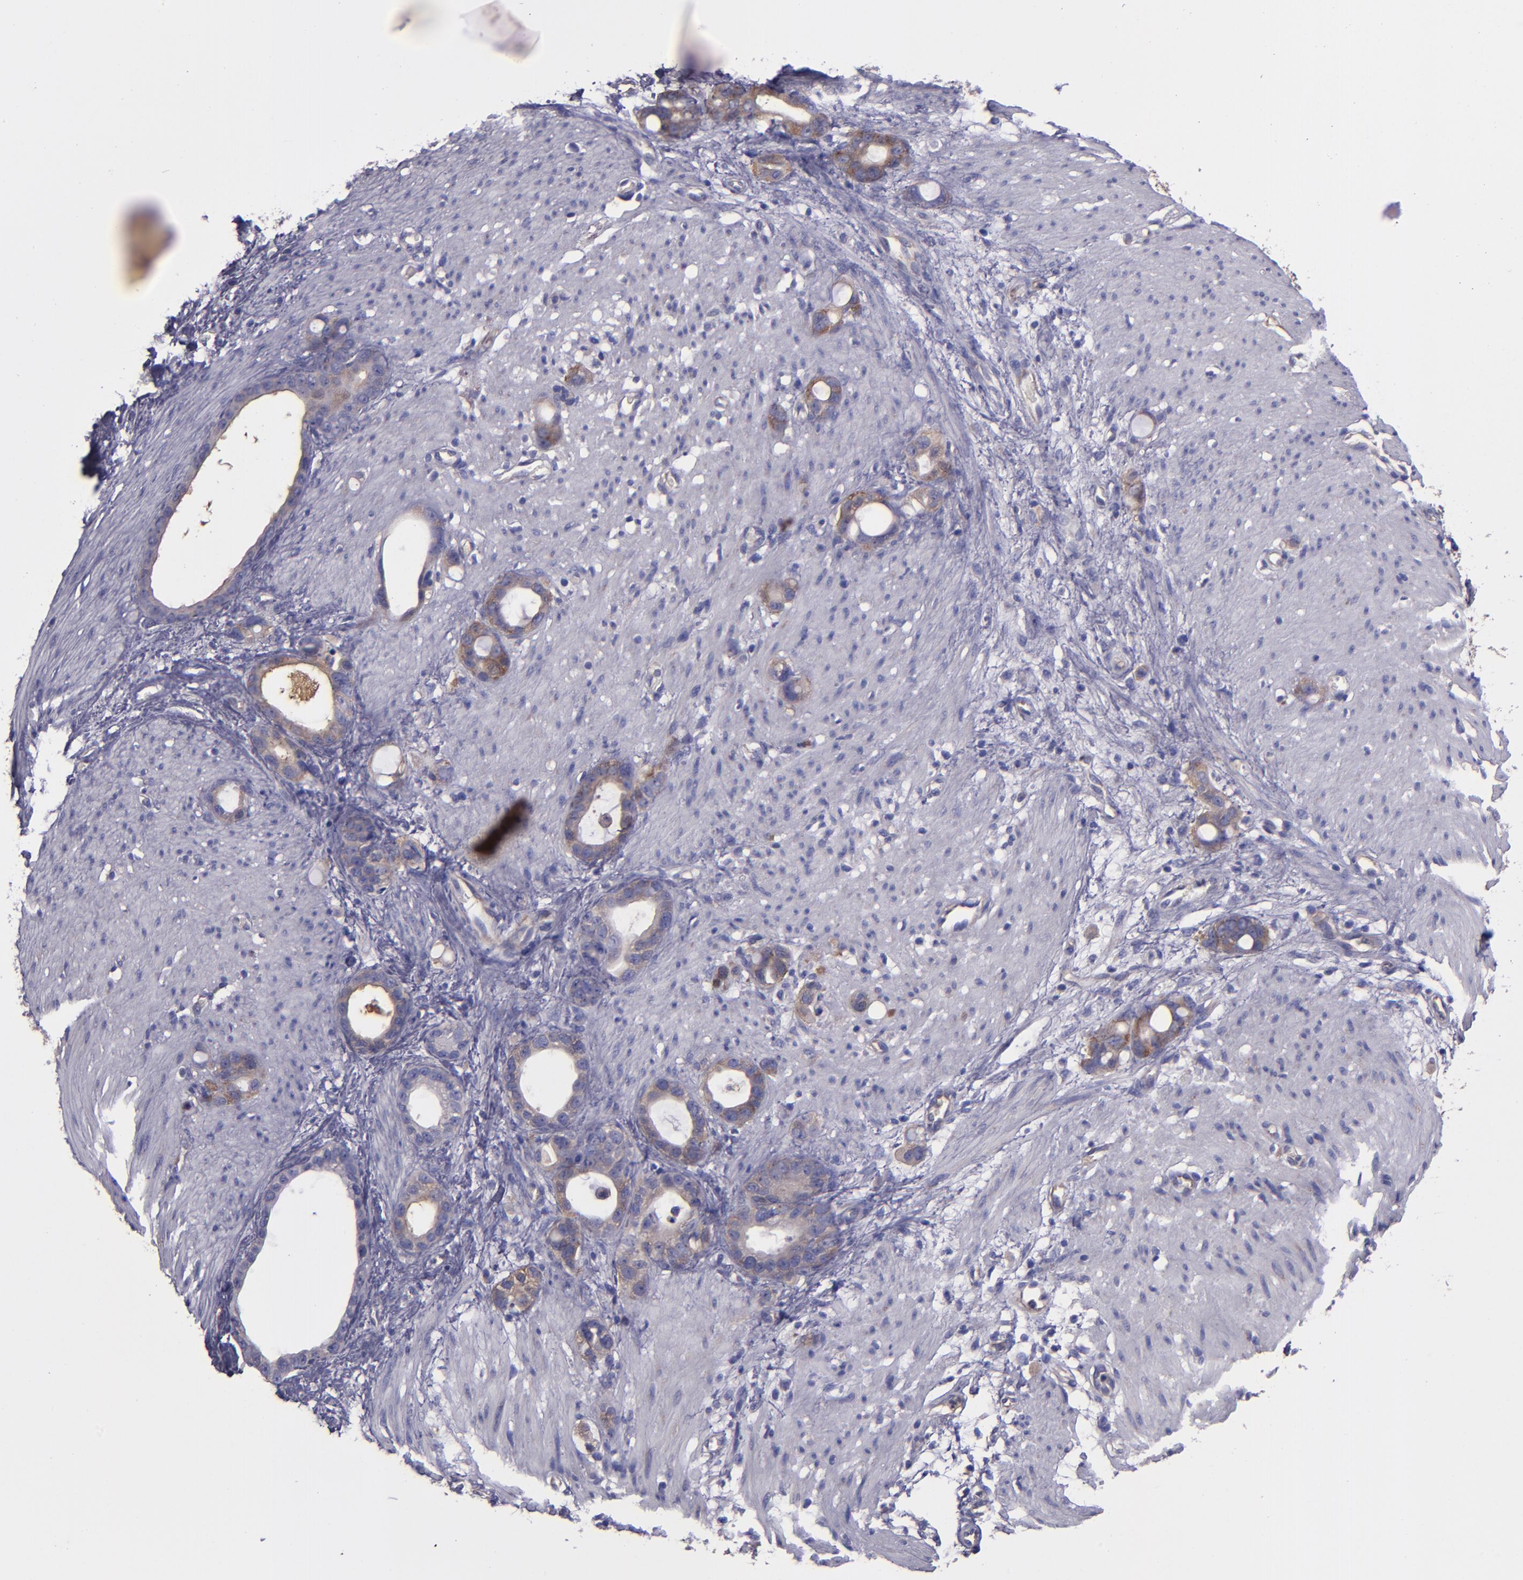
{"staining": {"intensity": "weak", "quantity": "25%-75%", "location": "cytoplasmic/membranous"}, "tissue": "stomach cancer", "cell_type": "Tumor cells", "image_type": "cancer", "snomed": [{"axis": "morphology", "description": "Adenocarcinoma, NOS"}, {"axis": "topography", "description": "Stomach"}], "caption": "Stomach cancer (adenocarcinoma) stained for a protein shows weak cytoplasmic/membranous positivity in tumor cells. (DAB (3,3'-diaminobenzidine) IHC, brown staining for protein, blue staining for nuclei).", "gene": "CARS1", "patient": {"sex": "female", "age": 75}}